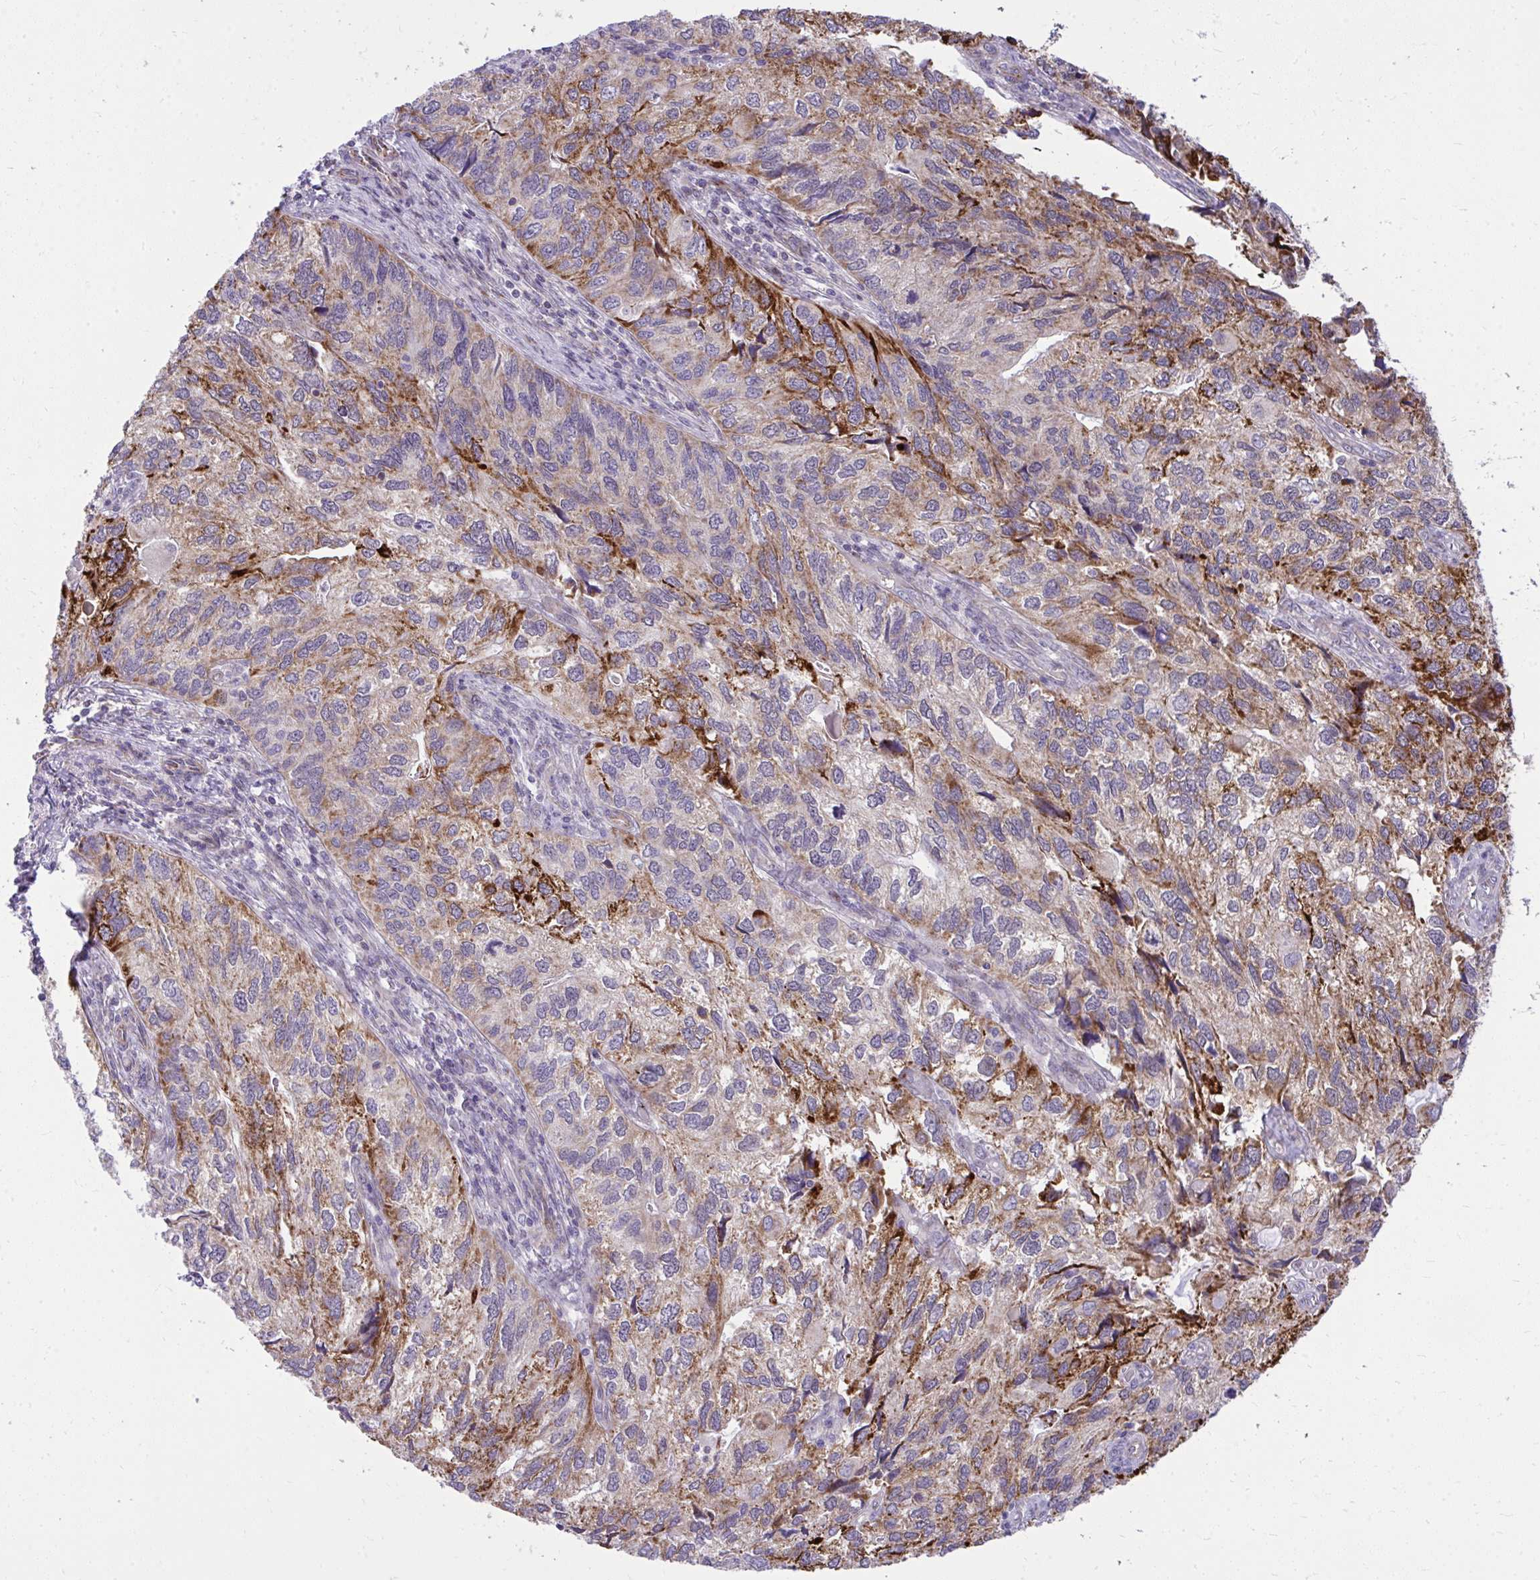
{"staining": {"intensity": "strong", "quantity": "<25%", "location": "cytoplasmic/membranous"}, "tissue": "endometrial cancer", "cell_type": "Tumor cells", "image_type": "cancer", "snomed": [{"axis": "morphology", "description": "Carcinoma, NOS"}, {"axis": "topography", "description": "Uterus"}], "caption": "Tumor cells demonstrate strong cytoplasmic/membranous expression in approximately <25% of cells in carcinoma (endometrial). (DAB (3,3'-diaminobenzidine) IHC, brown staining for protein, blue staining for nuclei).", "gene": "GPRIN3", "patient": {"sex": "female", "age": 76}}